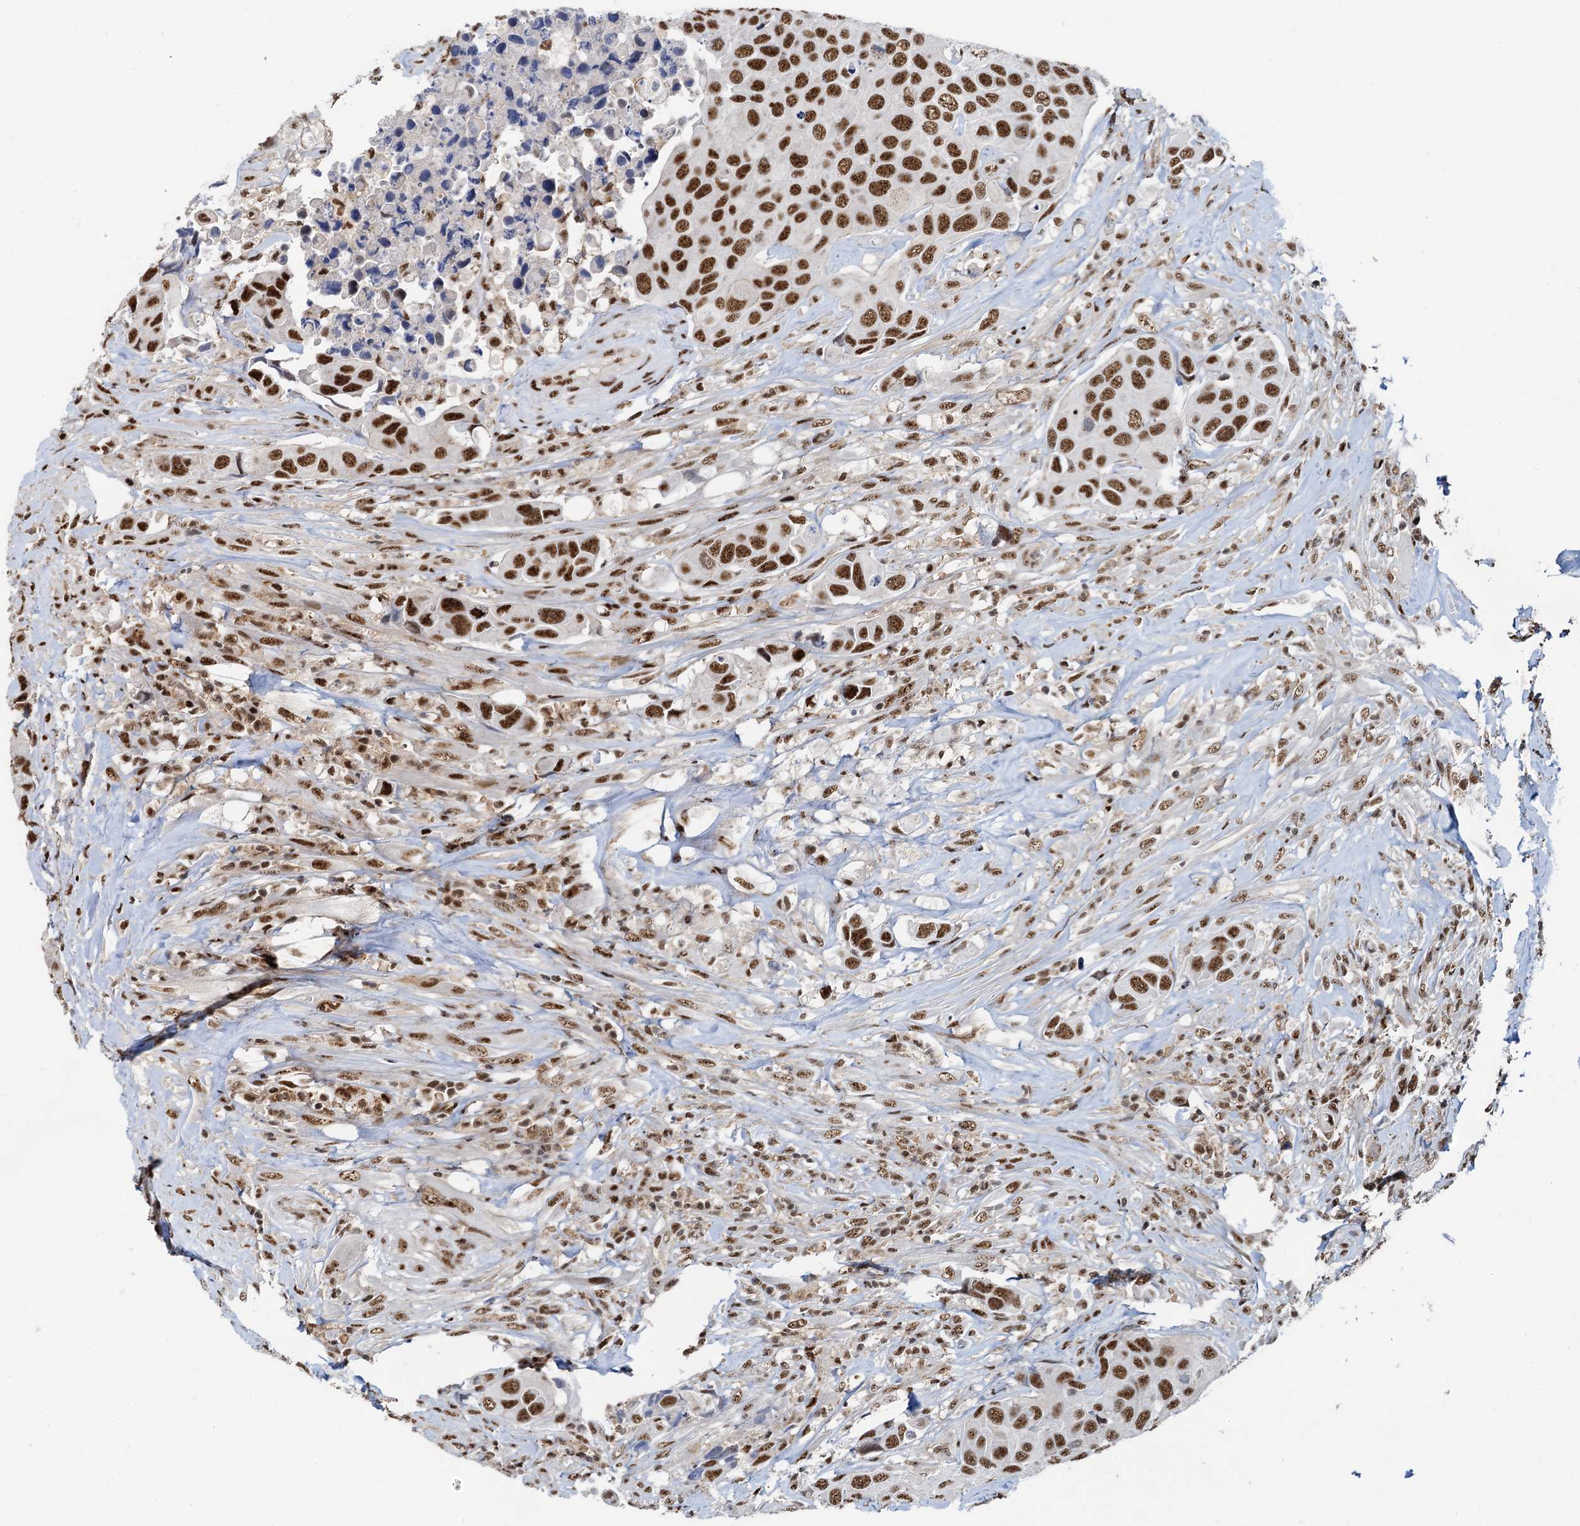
{"staining": {"intensity": "strong", "quantity": ">75%", "location": "nuclear"}, "tissue": "urothelial cancer", "cell_type": "Tumor cells", "image_type": "cancer", "snomed": [{"axis": "morphology", "description": "Urothelial carcinoma, High grade"}, {"axis": "topography", "description": "Urinary bladder"}], "caption": "Urothelial cancer stained with a brown dye shows strong nuclear positive staining in about >75% of tumor cells.", "gene": "RBM26", "patient": {"sex": "male", "age": 74}}